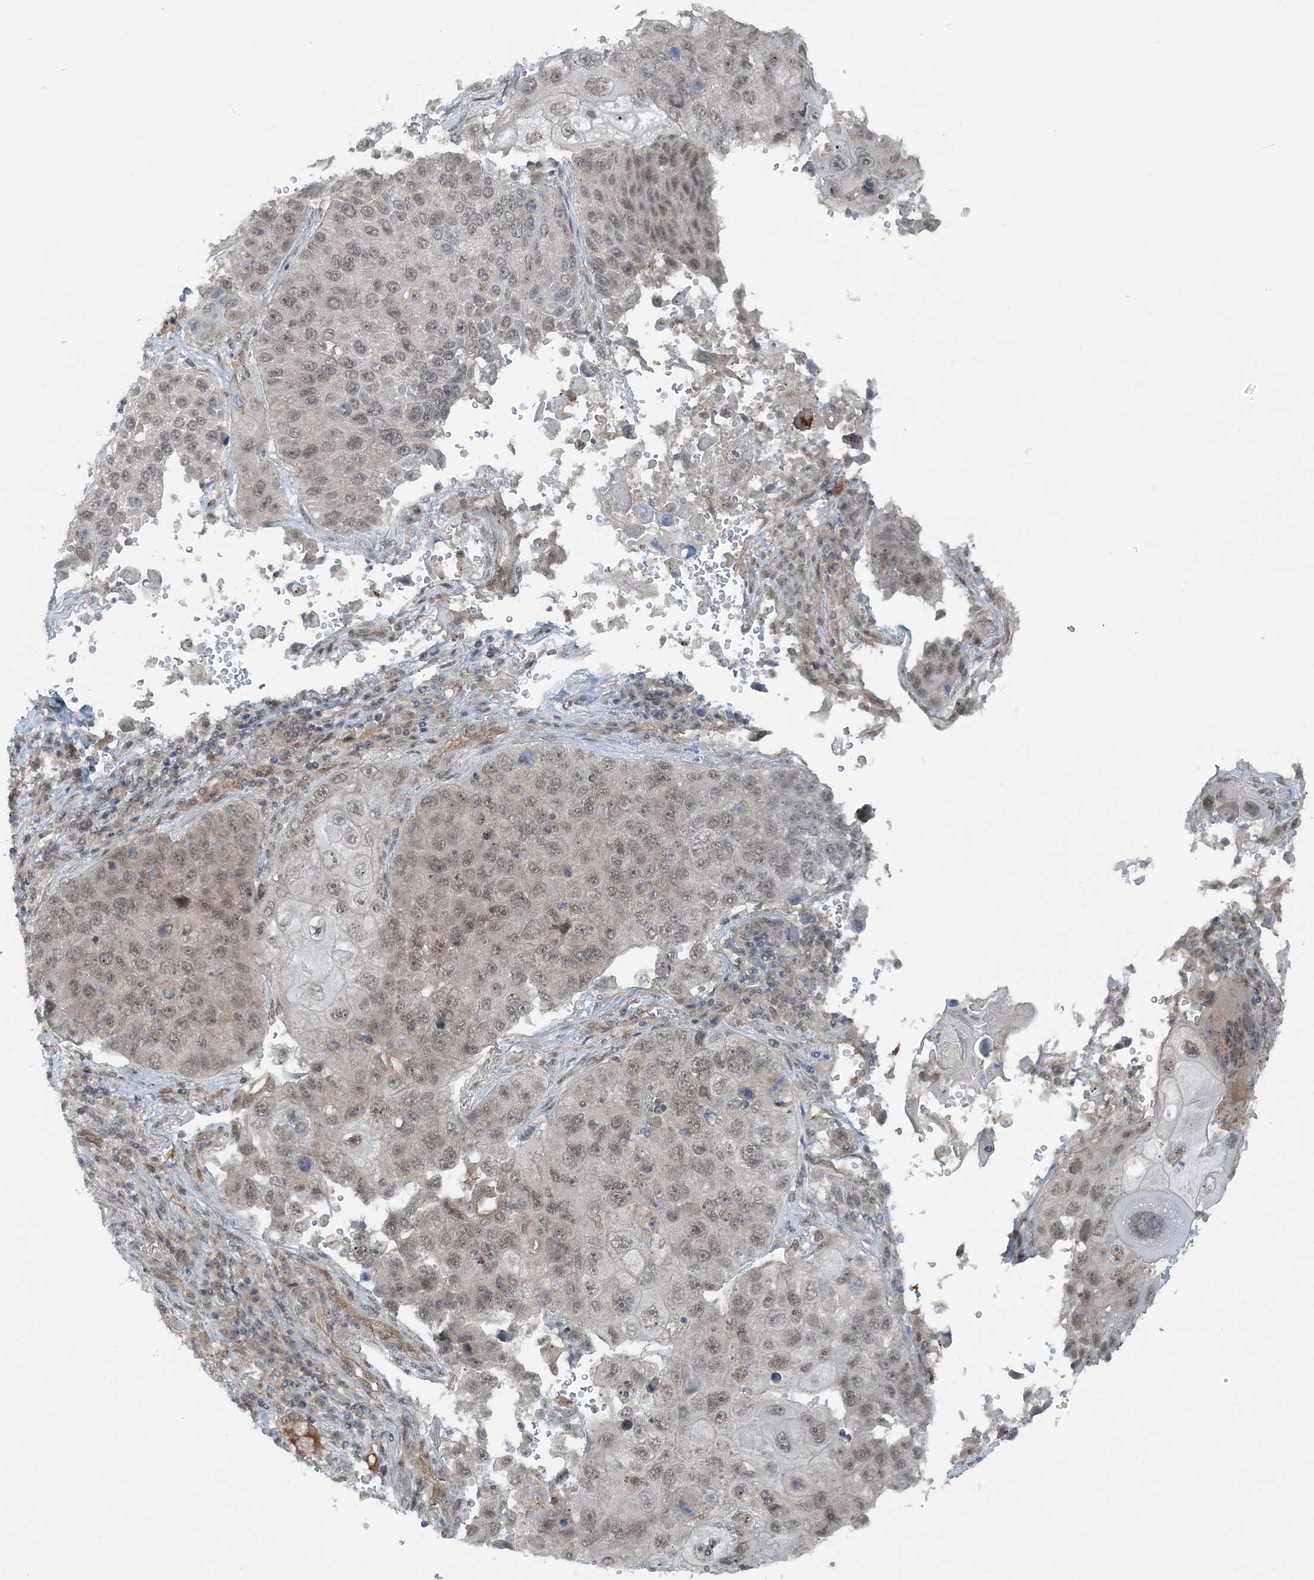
{"staining": {"intensity": "weak", "quantity": ">75%", "location": "nuclear"}, "tissue": "lung cancer", "cell_type": "Tumor cells", "image_type": "cancer", "snomed": [{"axis": "morphology", "description": "Squamous cell carcinoma, NOS"}, {"axis": "topography", "description": "Lung"}], "caption": "Immunohistochemical staining of lung cancer exhibits low levels of weak nuclear expression in approximately >75% of tumor cells.", "gene": "ATP11A", "patient": {"sex": "male", "age": 61}}